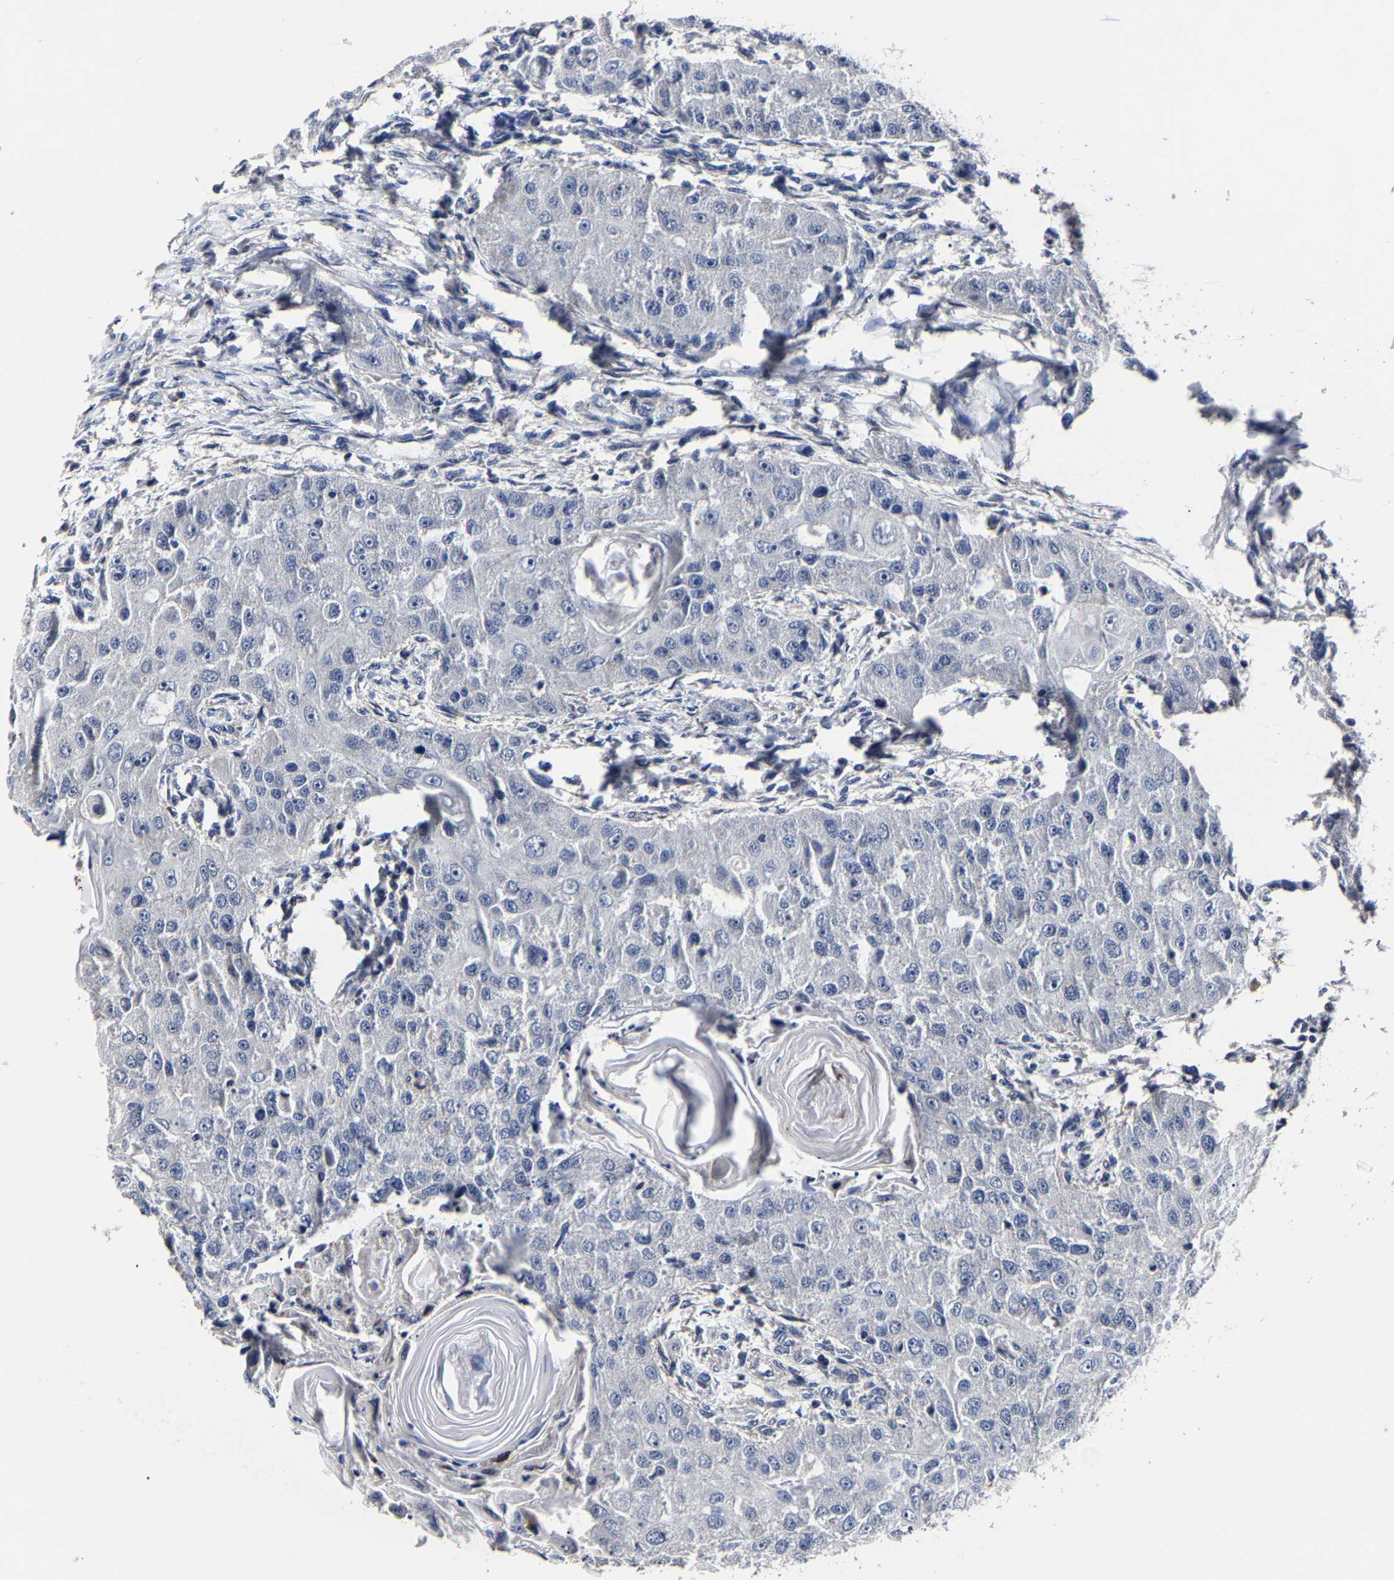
{"staining": {"intensity": "negative", "quantity": "none", "location": "none"}, "tissue": "head and neck cancer", "cell_type": "Tumor cells", "image_type": "cancer", "snomed": [{"axis": "morphology", "description": "Normal tissue, NOS"}, {"axis": "morphology", "description": "Squamous cell carcinoma, NOS"}, {"axis": "topography", "description": "Skeletal muscle"}, {"axis": "topography", "description": "Head-Neck"}], "caption": "This is an IHC histopathology image of head and neck cancer (squamous cell carcinoma). There is no staining in tumor cells.", "gene": "AKAP4", "patient": {"sex": "male", "age": 51}}